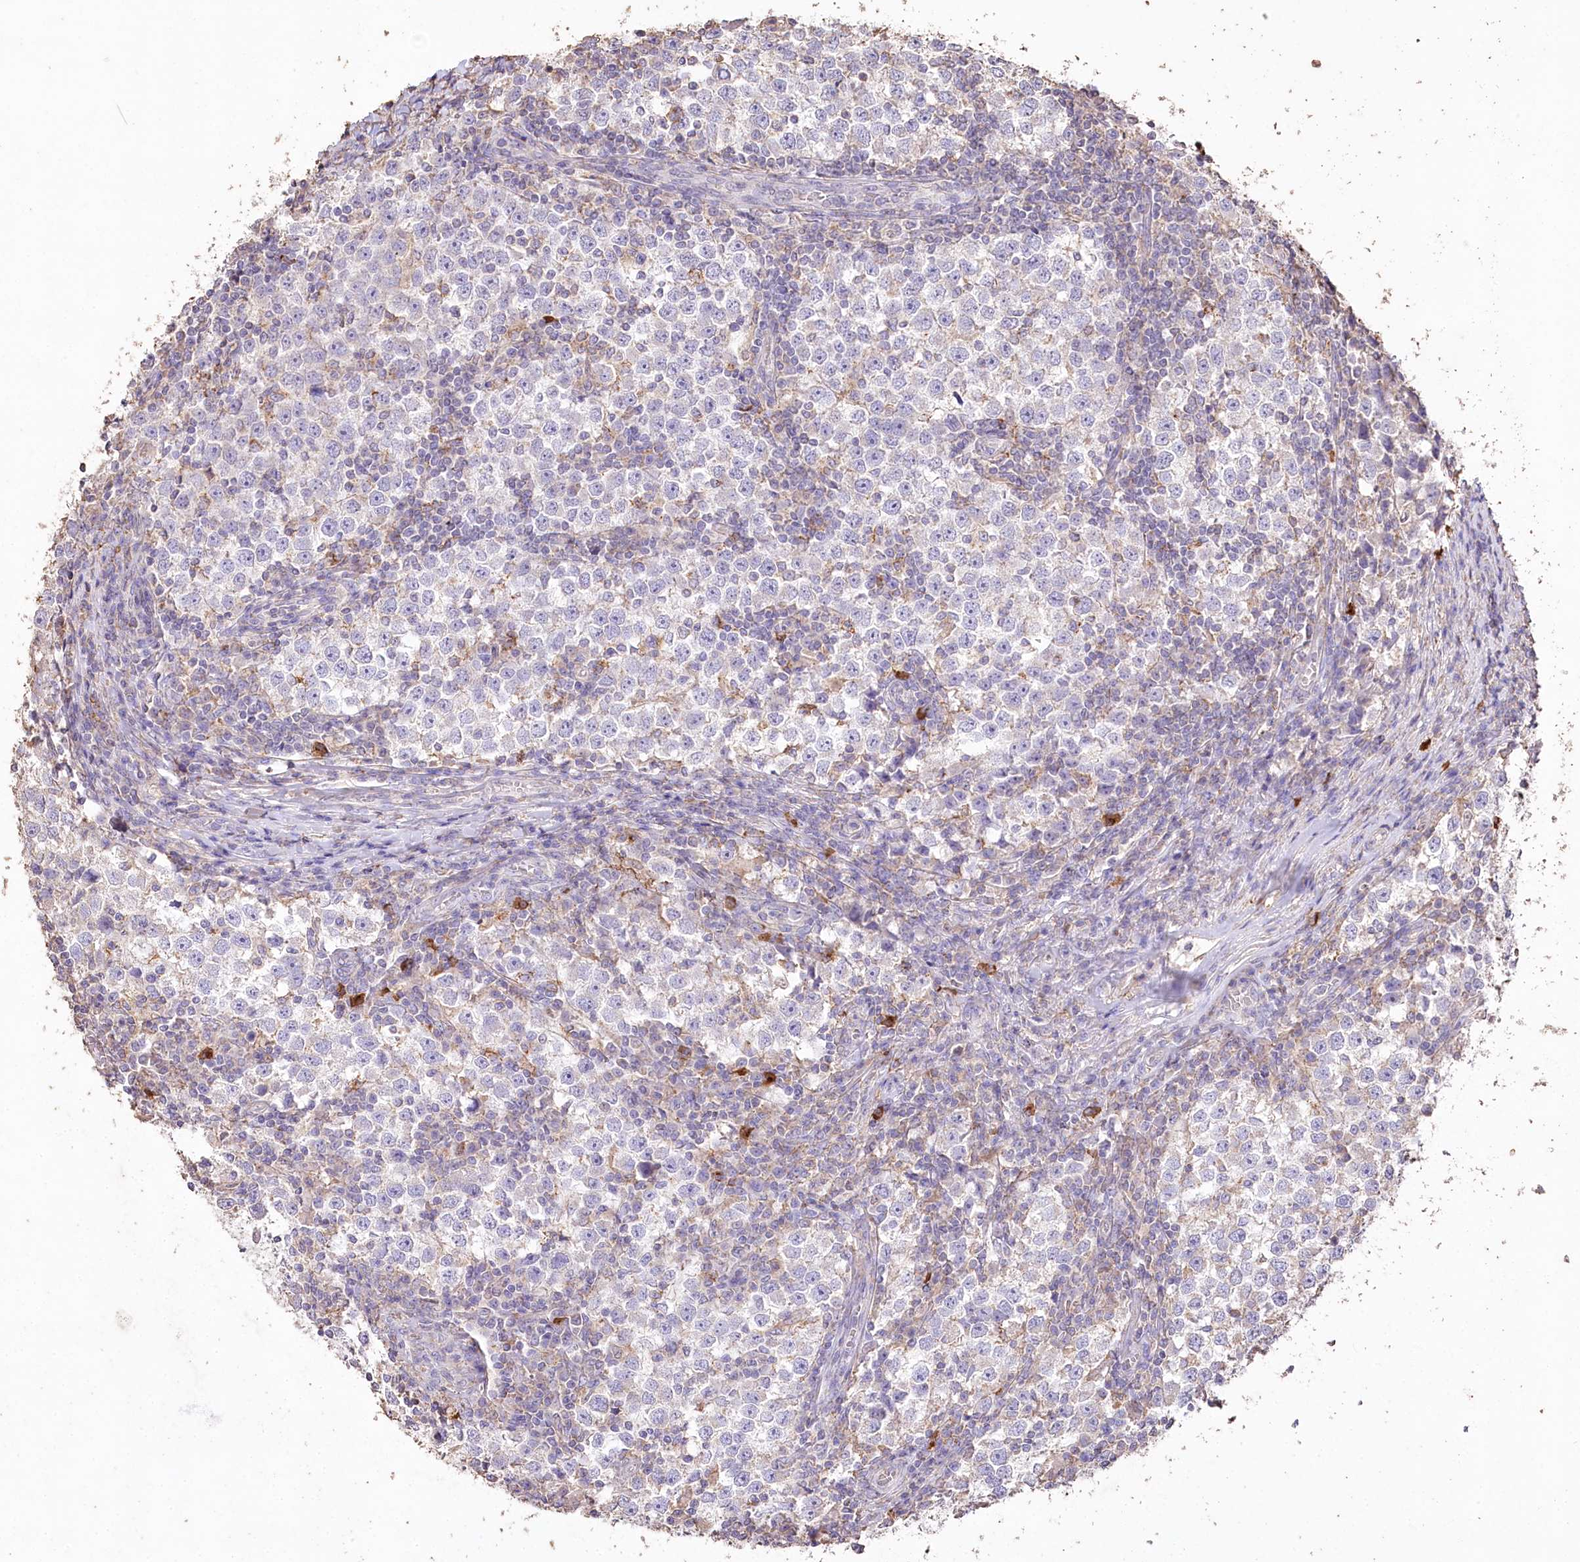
{"staining": {"intensity": "negative", "quantity": "none", "location": "none"}, "tissue": "testis cancer", "cell_type": "Tumor cells", "image_type": "cancer", "snomed": [{"axis": "morphology", "description": "Seminoma, NOS"}, {"axis": "topography", "description": "Testis"}], "caption": "Immunohistochemistry (IHC) of human testis cancer (seminoma) reveals no staining in tumor cells. (DAB (3,3'-diaminobenzidine) IHC with hematoxylin counter stain).", "gene": "IREB2", "patient": {"sex": "male", "age": 65}}